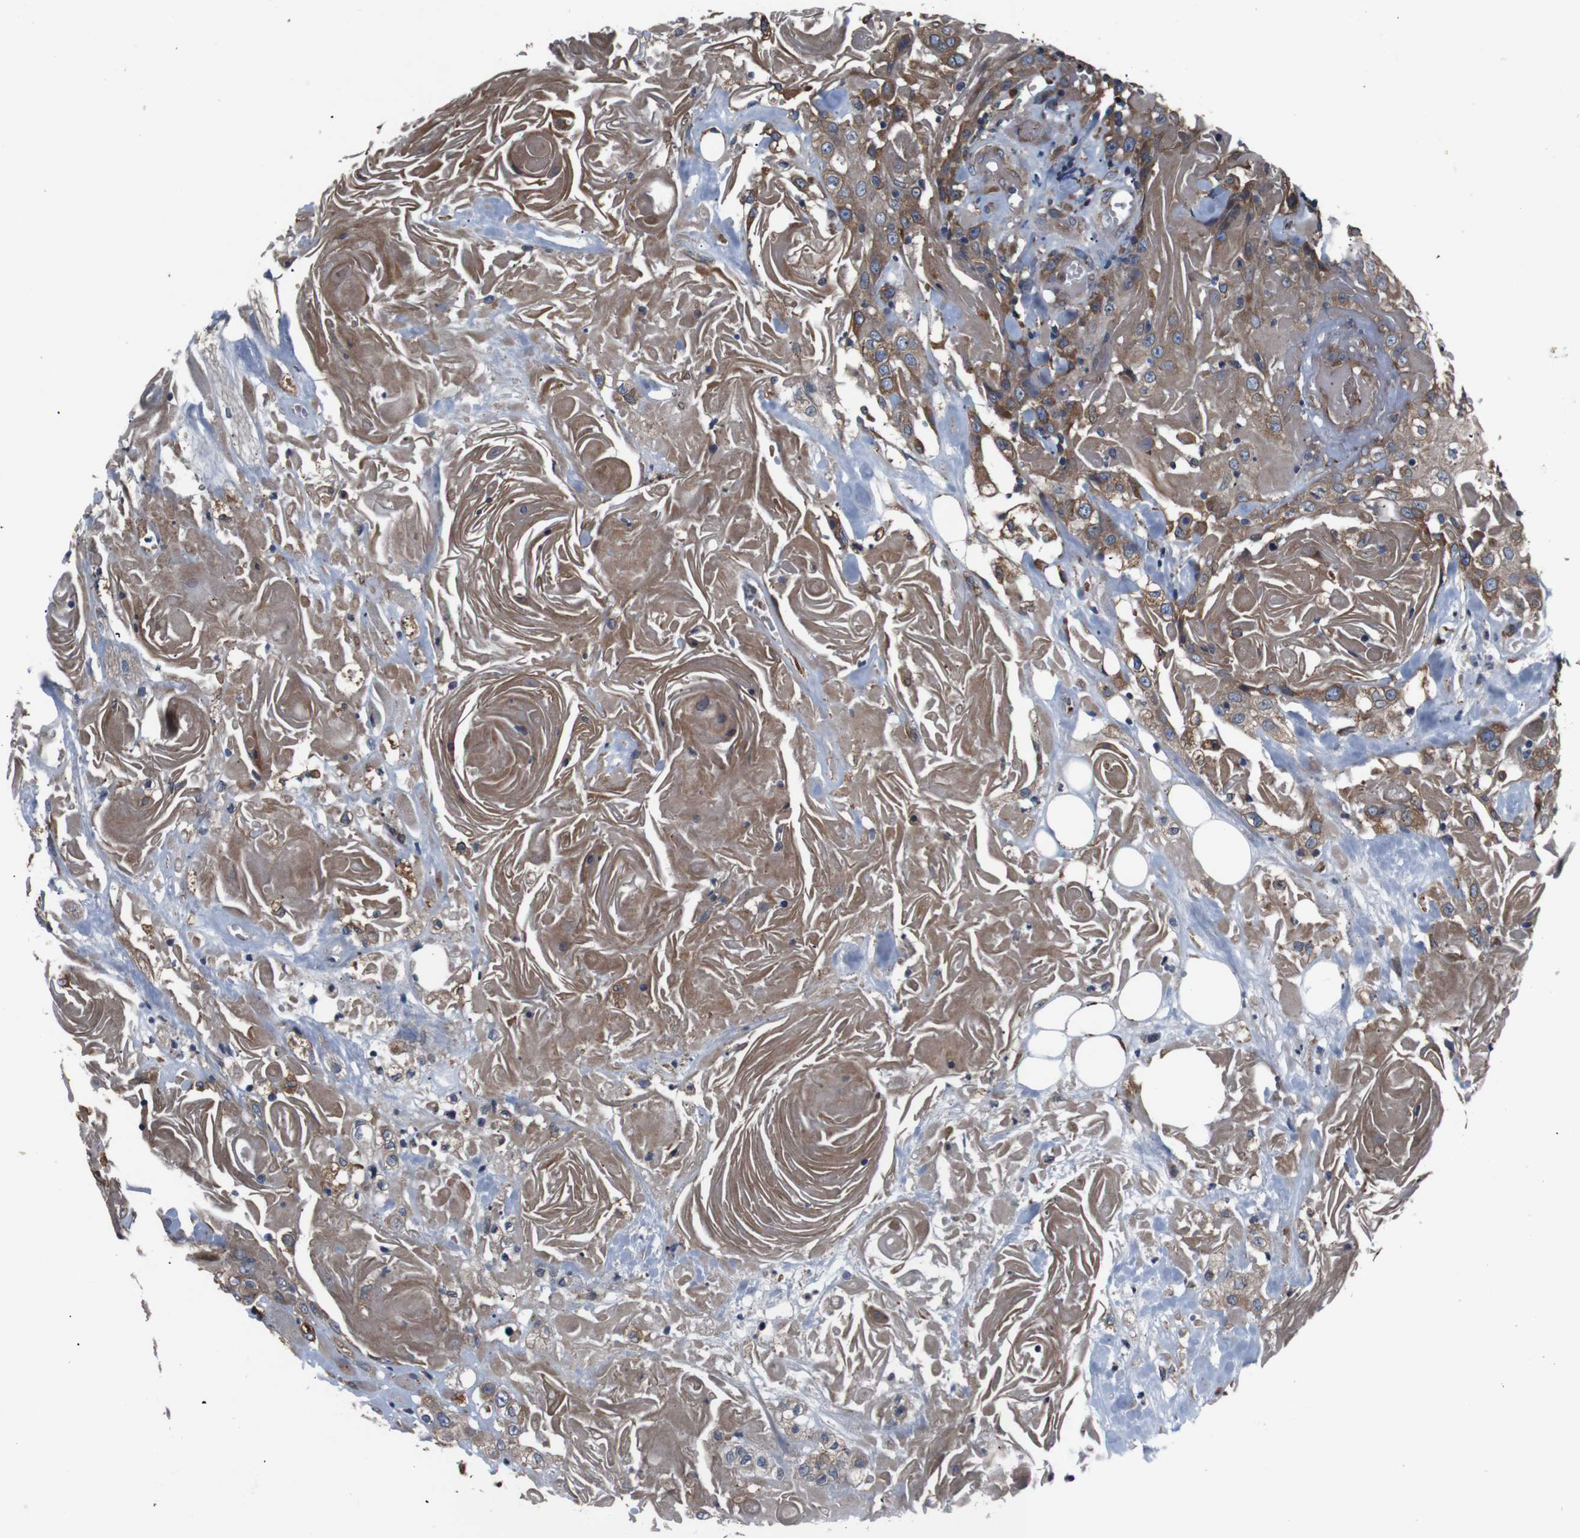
{"staining": {"intensity": "moderate", "quantity": ">75%", "location": "cytoplasmic/membranous"}, "tissue": "head and neck cancer", "cell_type": "Tumor cells", "image_type": "cancer", "snomed": [{"axis": "morphology", "description": "Squamous cell carcinoma, NOS"}, {"axis": "topography", "description": "Head-Neck"}], "caption": "Immunohistochemical staining of head and neck cancer (squamous cell carcinoma) demonstrates moderate cytoplasmic/membranous protein positivity in approximately >75% of tumor cells.", "gene": "SIGMAR1", "patient": {"sex": "female", "age": 84}}